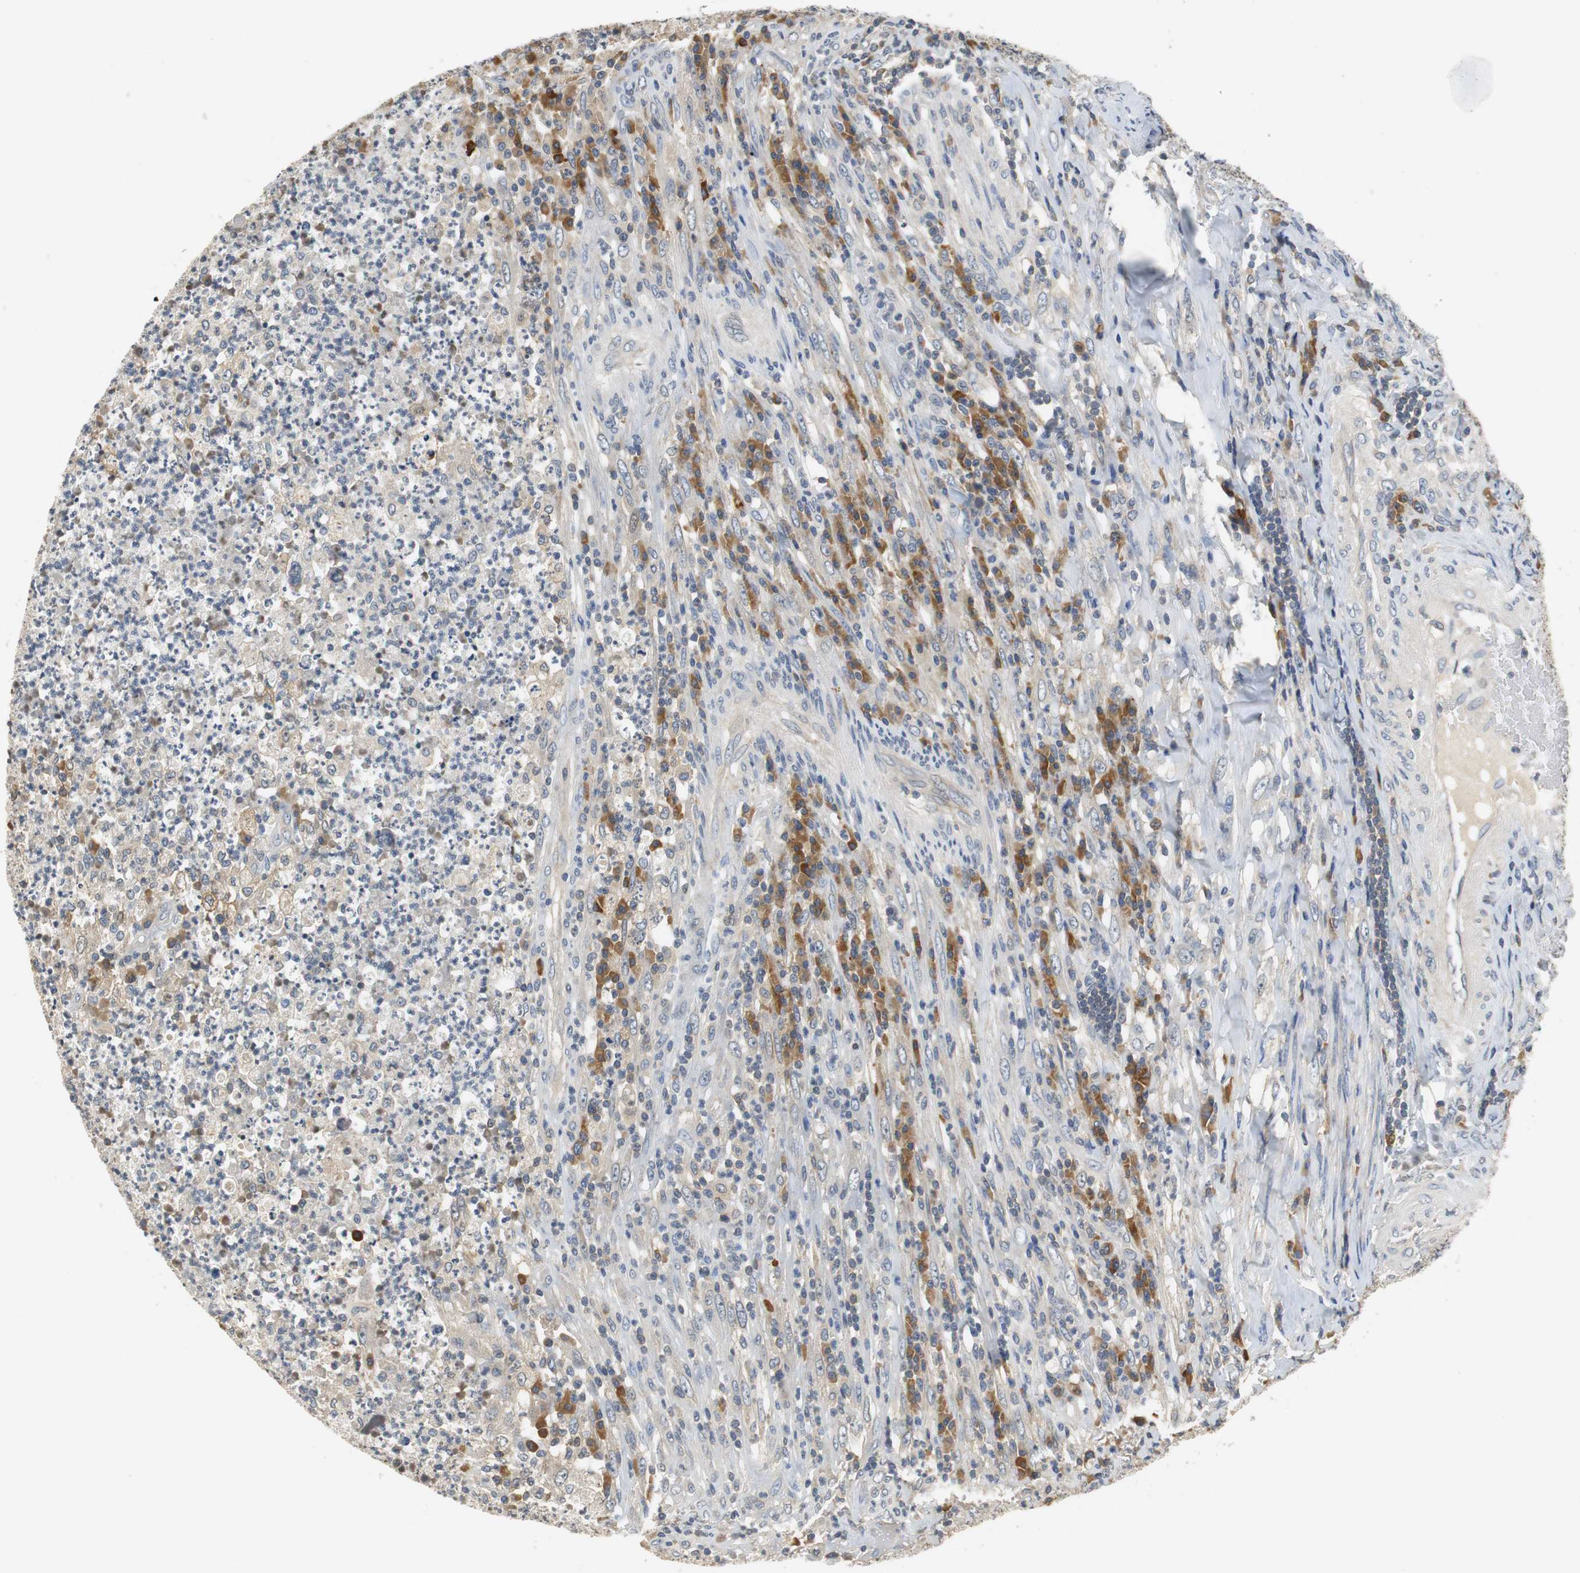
{"staining": {"intensity": "weak", "quantity": "25%-75%", "location": "cytoplasmic/membranous"}, "tissue": "testis cancer", "cell_type": "Tumor cells", "image_type": "cancer", "snomed": [{"axis": "morphology", "description": "Necrosis, NOS"}, {"axis": "morphology", "description": "Carcinoma, Embryonal, NOS"}, {"axis": "topography", "description": "Testis"}], "caption": "Immunohistochemistry (IHC) (DAB (3,3'-diaminobenzidine)) staining of human testis embryonal carcinoma demonstrates weak cytoplasmic/membranous protein expression in about 25%-75% of tumor cells.", "gene": "GLCCI1", "patient": {"sex": "male", "age": 19}}